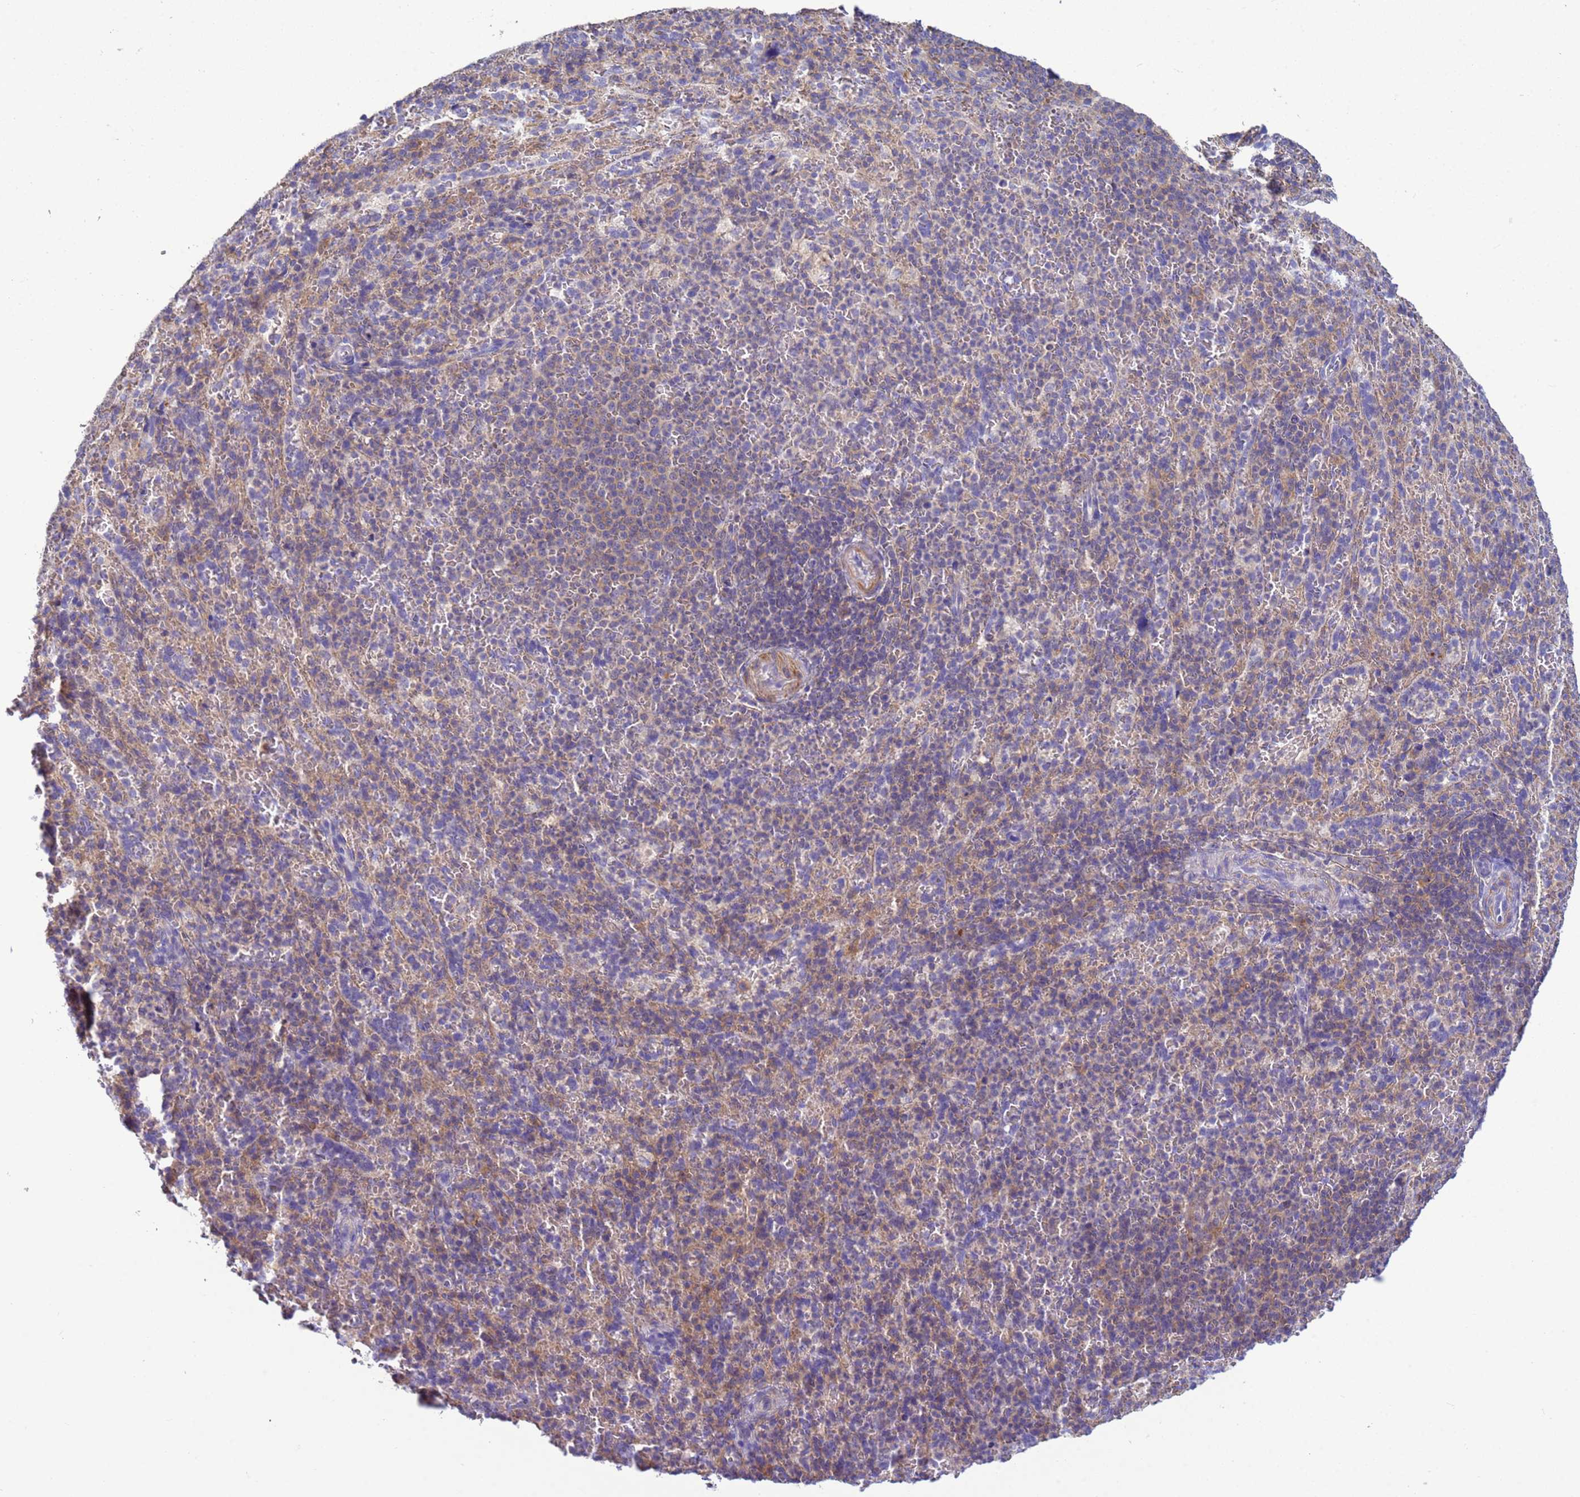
{"staining": {"intensity": "negative", "quantity": "none", "location": "none"}, "tissue": "spleen", "cell_type": "Cells in red pulp", "image_type": "normal", "snomed": [{"axis": "morphology", "description": "Normal tissue, NOS"}, {"axis": "topography", "description": "Spleen"}], "caption": "This is an immunohistochemistry (IHC) image of unremarkable spleen. There is no positivity in cells in red pulp.", "gene": "KLHL13", "patient": {"sex": "female", "age": 21}}